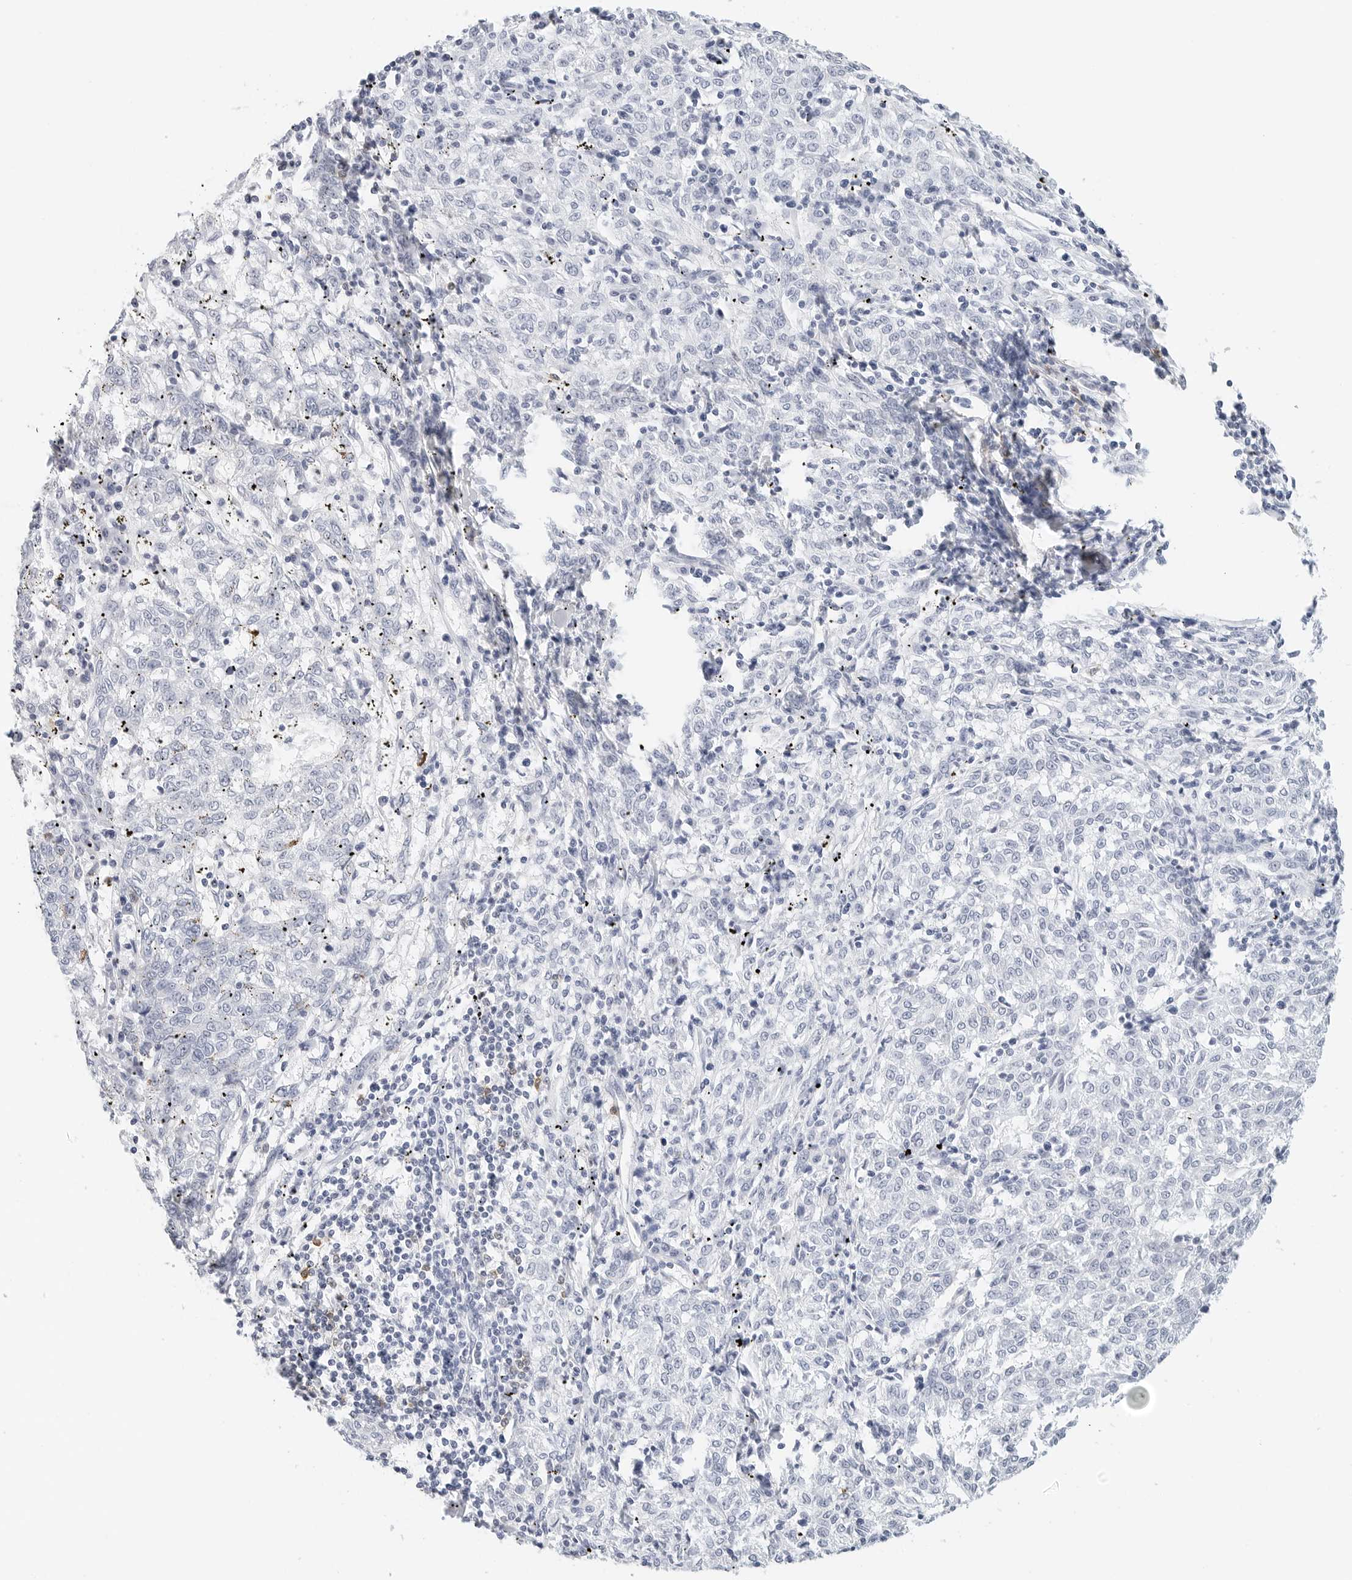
{"staining": {"intensity": "negative", "quantity": "none", "location": "none"}, "tissue": "melanoma", "cell_type": "Tumor cells", "image_type": "cancer", "snomed": [{"axis": "morphology", "description": "Malignant melanoma, NOS"}, {"axis": "topography", "description": "Skin"}], "caption": "Photomicrograph shows no protein positivity in tumor cells of malignant melanoma tissue.", "gene": "CD22", "patient": {"sex": "female", "age": 72}}